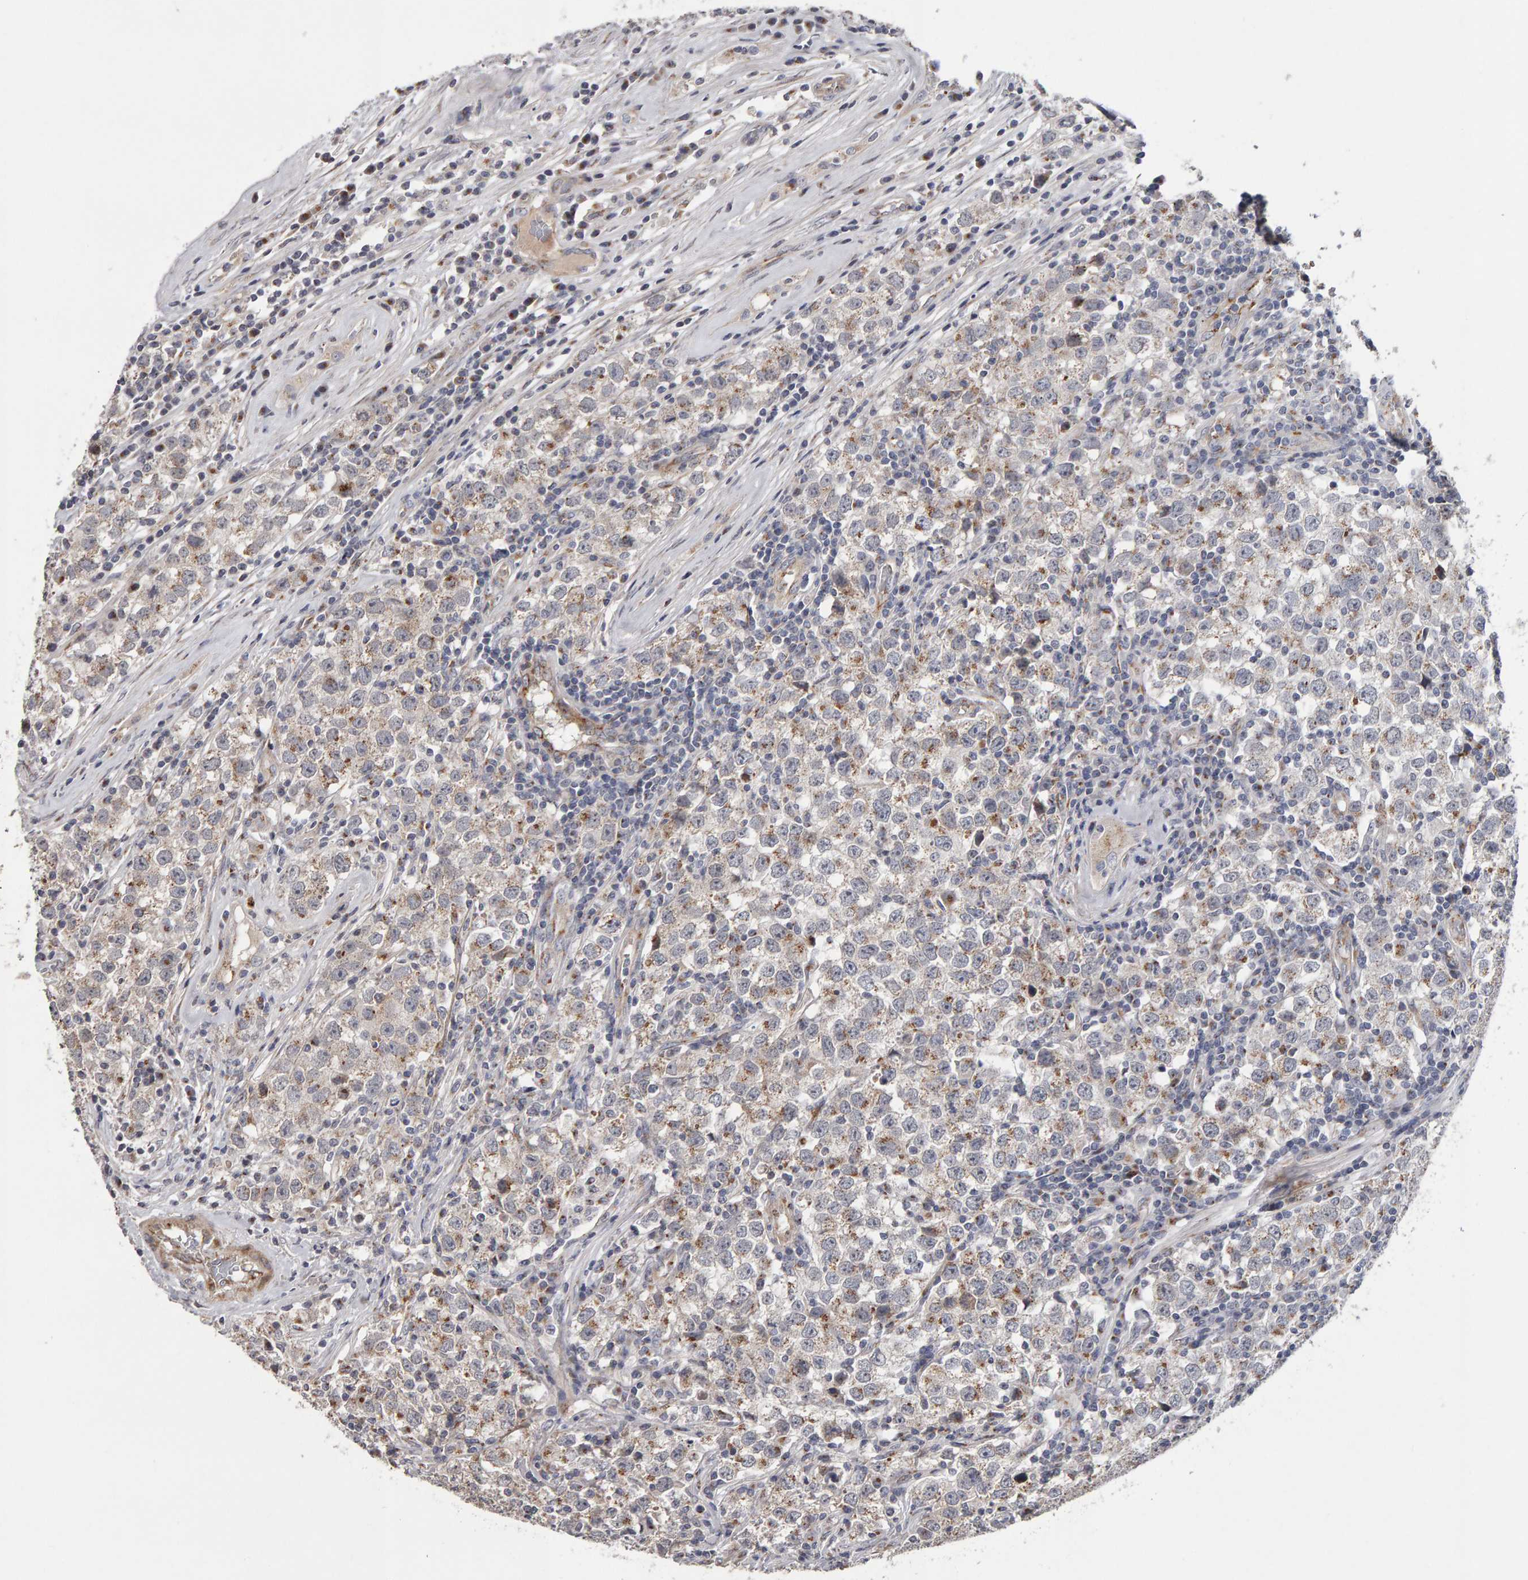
{"staining": {"intensity": "moderate", "quantity": "25%-75%", "location": "cytoplasmic/membranous"}, "tissue": "testis cancer", "cell_type": "Tumor cells", "image_type": "cancer", "snomed": [{"axis": "morphology", "description": "Seminoma, NOS"}, {"axis": "morphology", "description": "Carcinoma, Embryonal, NOS"}, {"axis": "topography", "description": "Testis"}], "caption": "Moderate cytoplasmic/membranous expression for a protein is identified in about 25%-75% of tumor cells of testis cancer using immunohistochemistry.", "gene": "CANT1", "patient": {"sex": "male", "age": 28}}